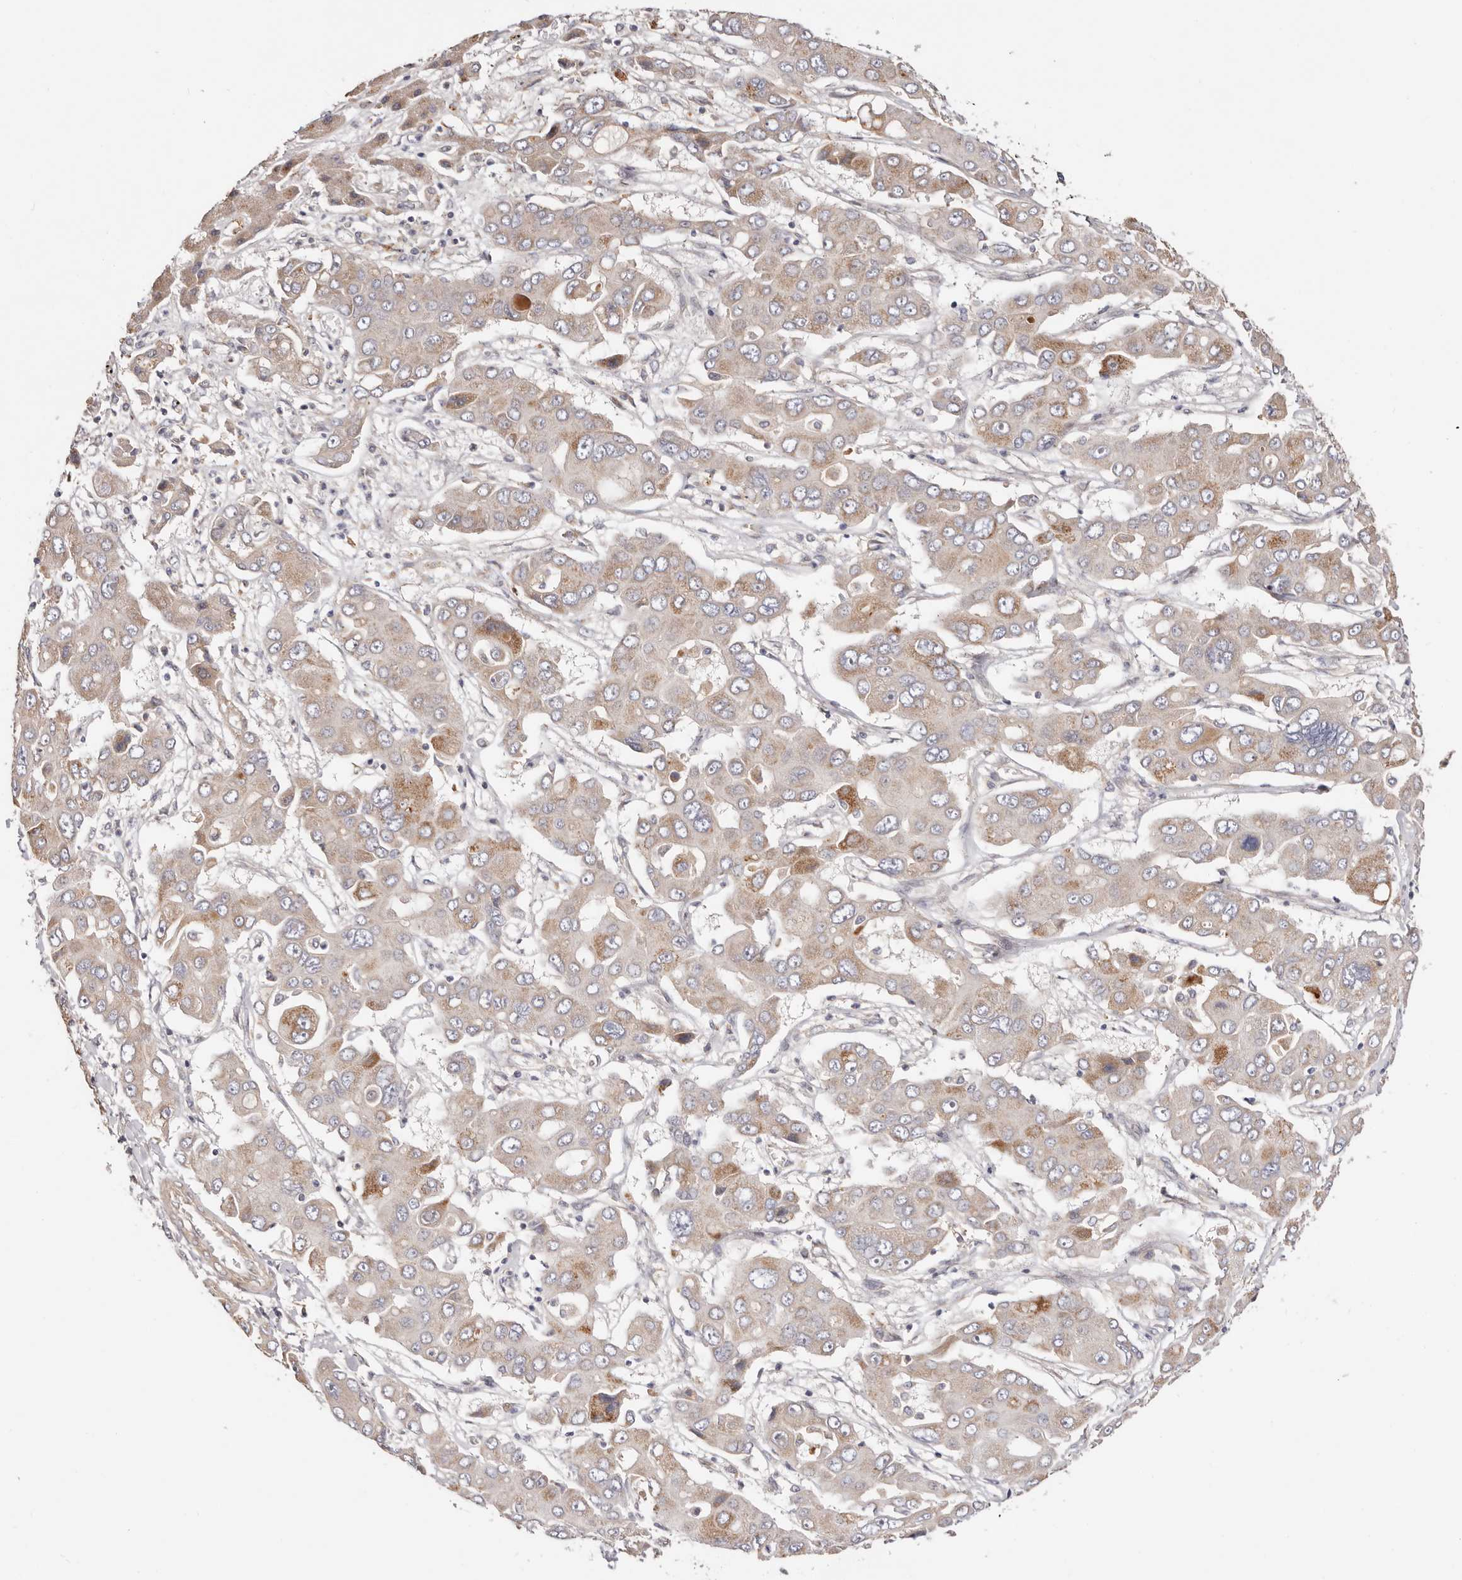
{"staining": {"intensity": "moderate", "quantity": "<25%", "location": "cytoplasmic/membranous"}, "tissue": "liver cancer", "cell_type": "Tumor cells", "image_type": "cancer", "snomed": [{"axis": "morphology", "description": "Cholangiocarcinoma"}, {"axis": "topography", "description": "Liver"}], "caption": "The photomicrograph shows a brown stain indicating the presence of a protein in the cytoplasmic/membranous of tumor cells in cholangiocarcinoma (liver).", "gene": "MACF1", "patient": {"sex": "male", "age": 67}}